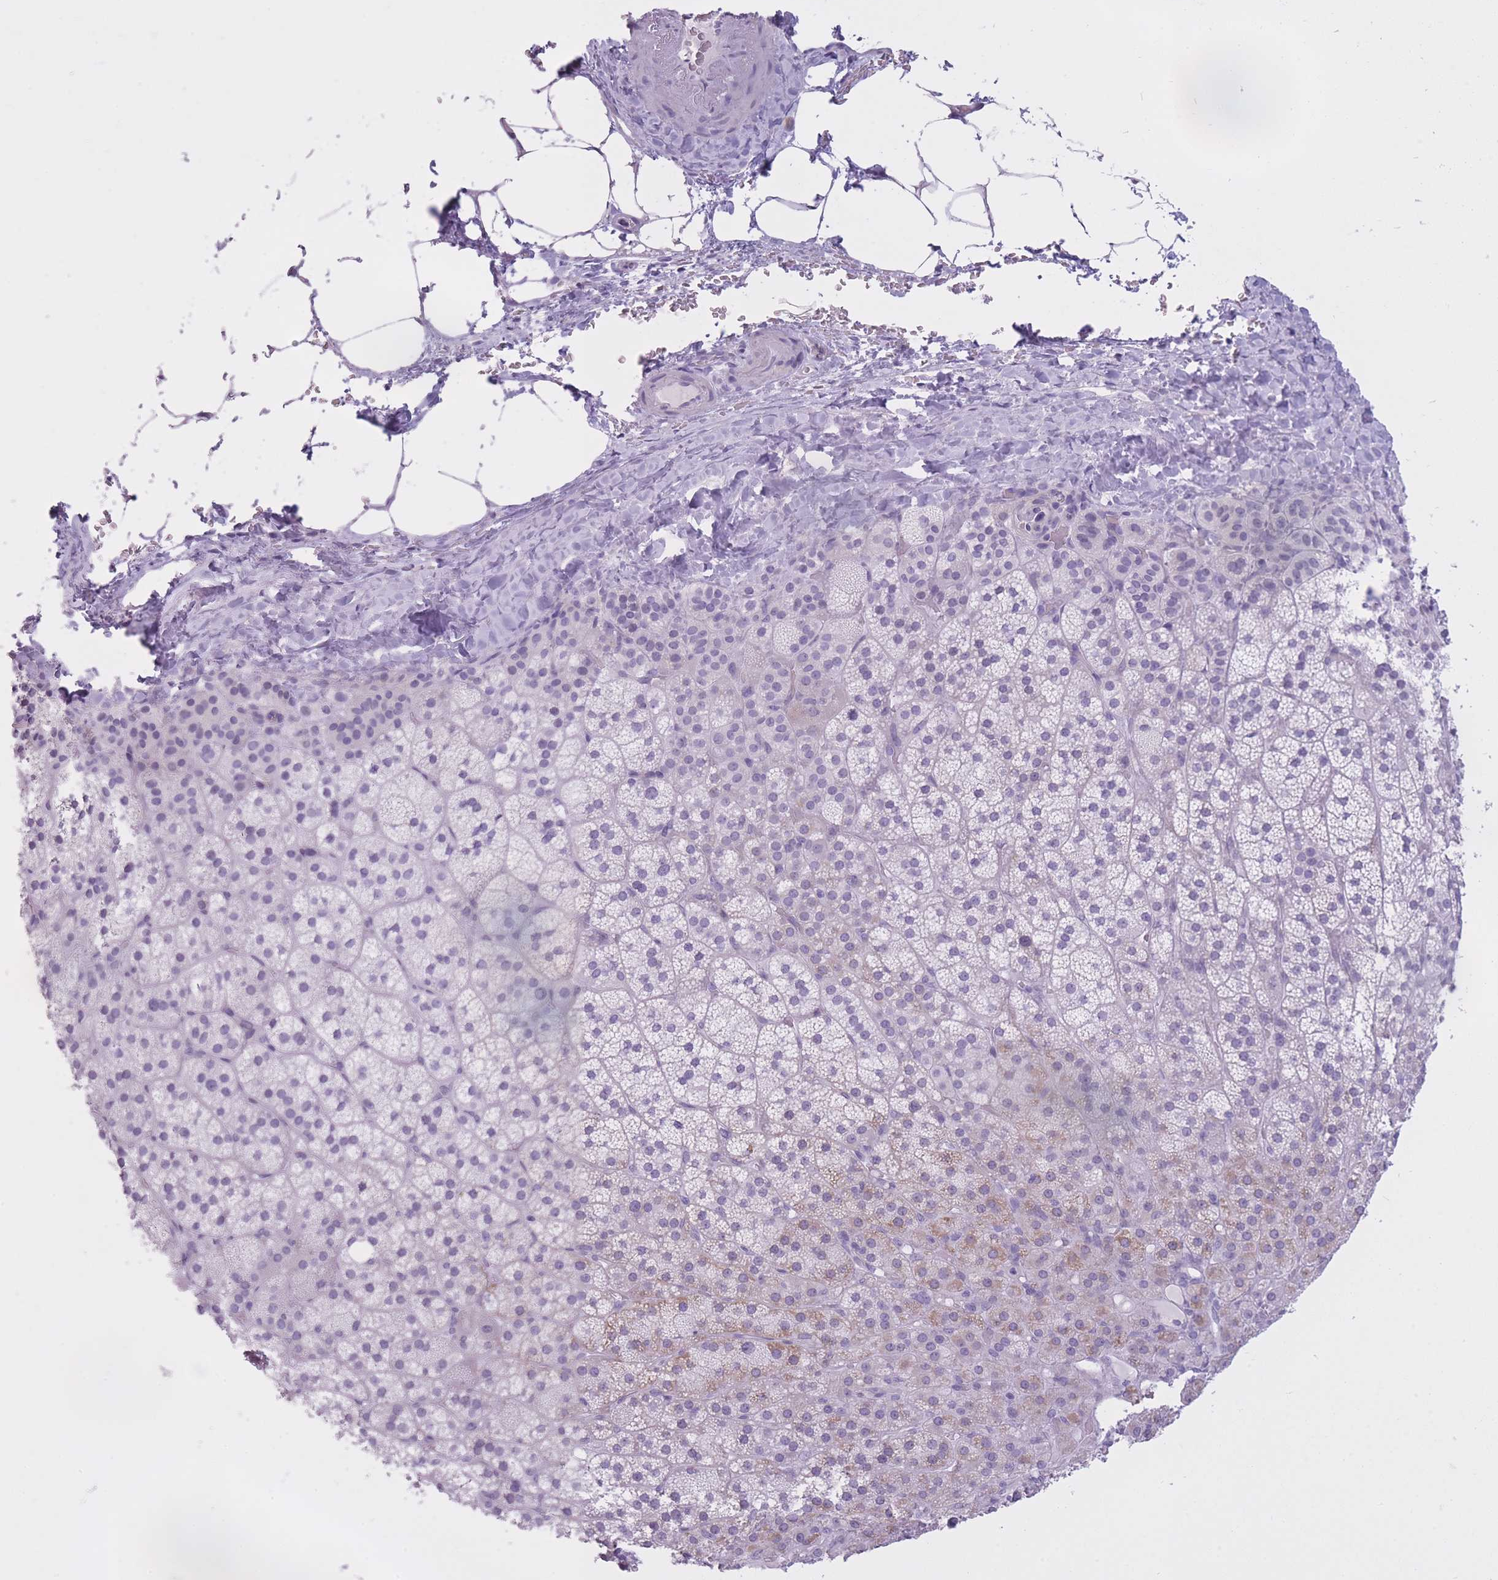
{"staining": {"intensity": "weak", "quantity": "25%-75%", "location": "cytoplasmic/membranous"}, "tissue": "adrenal gland", "cell_type": "Glandular cells", "image_type": "normal", "snomed": [{"axis": "morphology", "description": "Normal tissue, NOS"}, {"axis": "topography", "description": "Adrenal gland"}], "caption": "Adrenal gland stained with DAB (3,3'-diaminobenzidine) immunohistochemistry (IHC) demonstrates low levels of weak cytoplasmic/membranous positivity in about 25%-75% of glandular cells. Using DAB (brown) and hematoxylin (blue) stains, captured at high magnification using brightfield microscopy.", "gene": "GOLGA6A", "patient": {"sex": "female", "age": 58}}